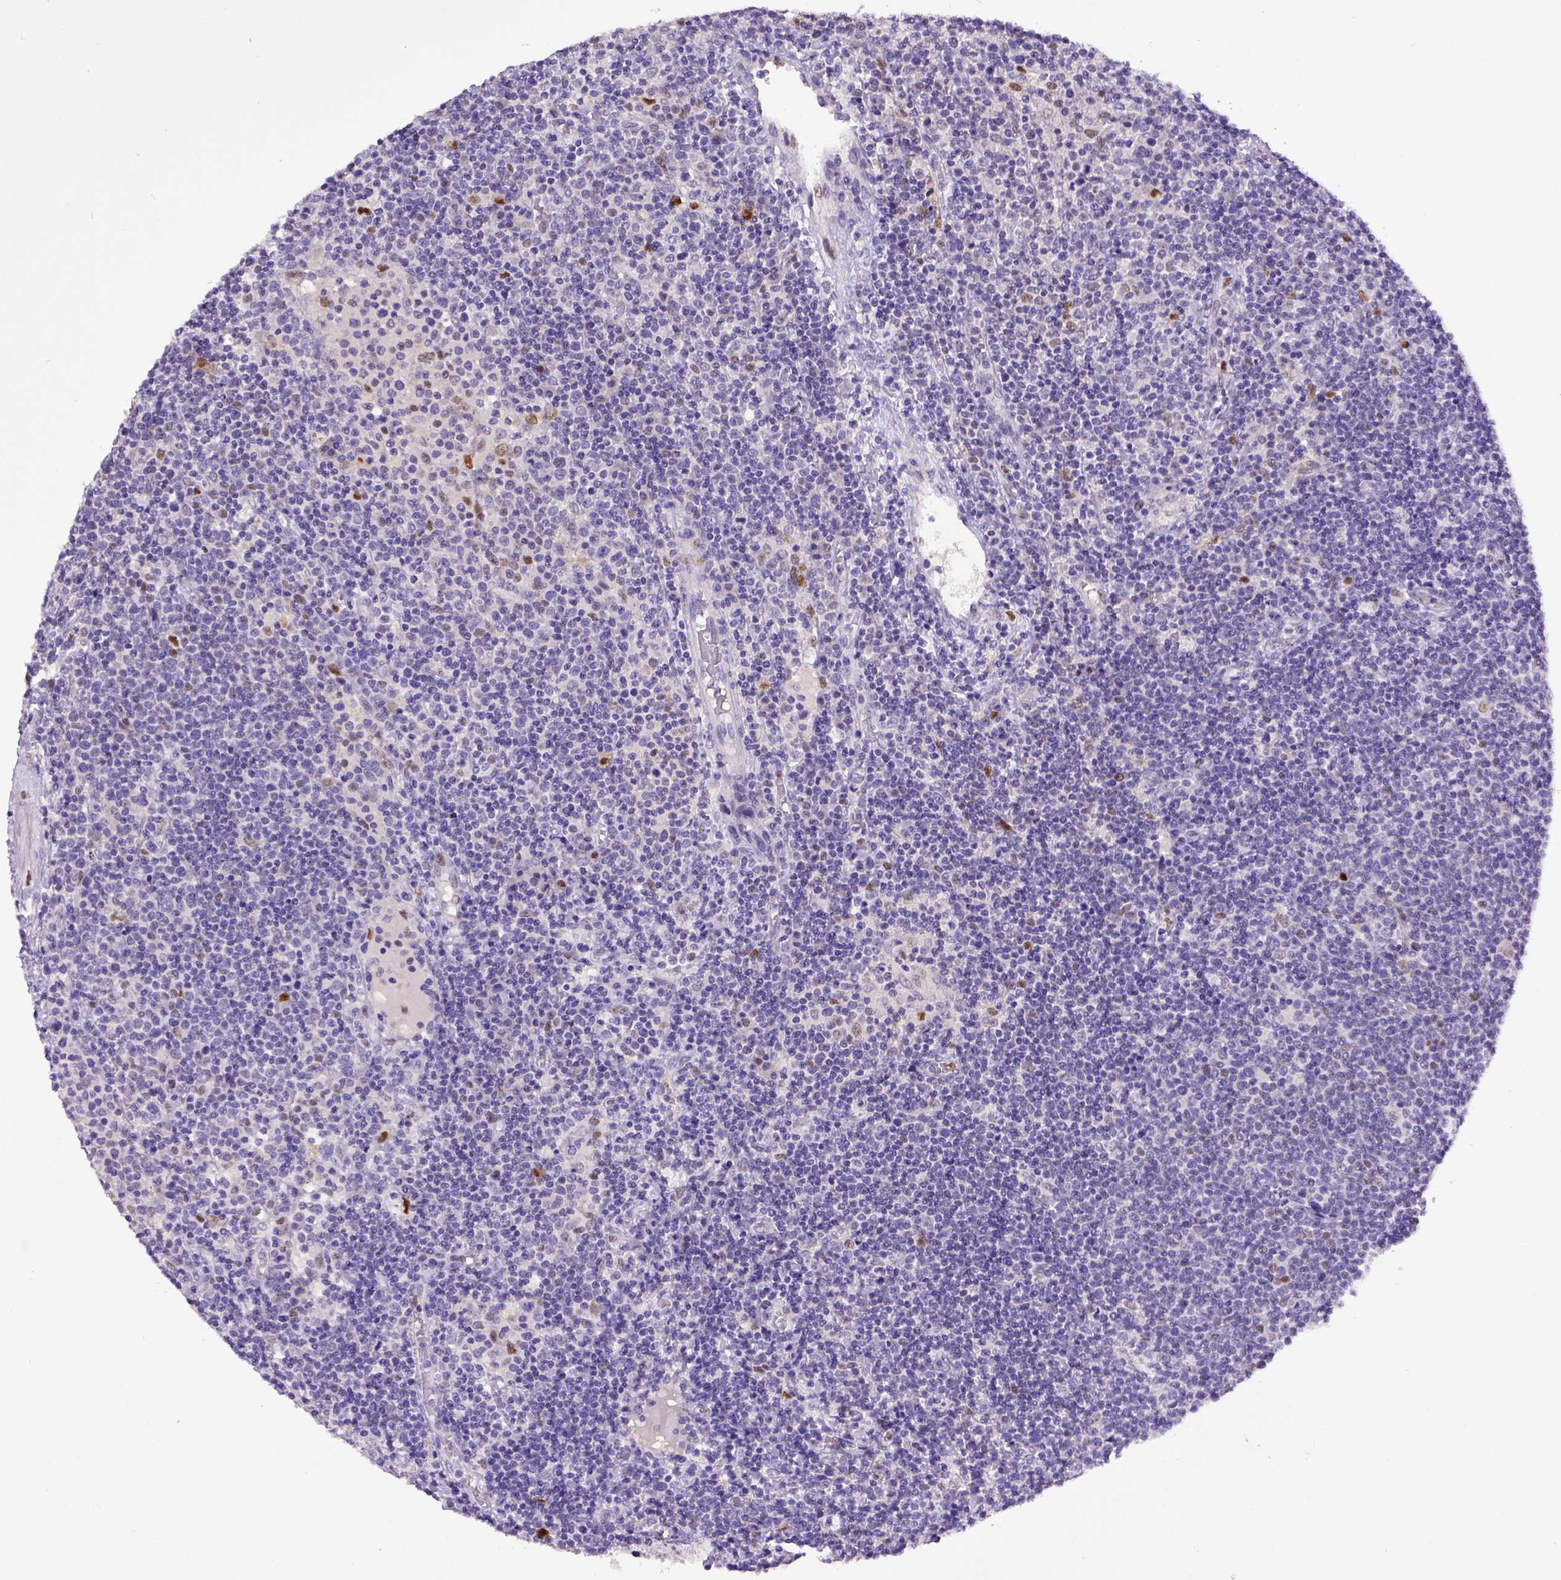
{"staining": {"intensity": "negative", "quantity": "none", "location": "none"}, "tissue": "lymphoma", "cell_type": "Tumor cells", "image_type": "cancer", "snomed": [{"axis": "morphology", "description": "Malignant lymphoma, non-Hodgkin's type, High grade"}, {"axis": "topography", "description": "Lymph node"}], "caption": "High-grade malignant lymphoma, non-Hodgkin's type was stained to show a protein in brown. There is no significant expression in tumor cells. (DAB (3,3'-diaminobenzidine) IHC with hematoxylin counter stain).", "gene": "CDKN1A", "patient": {"sex": "male", "age": 61}}